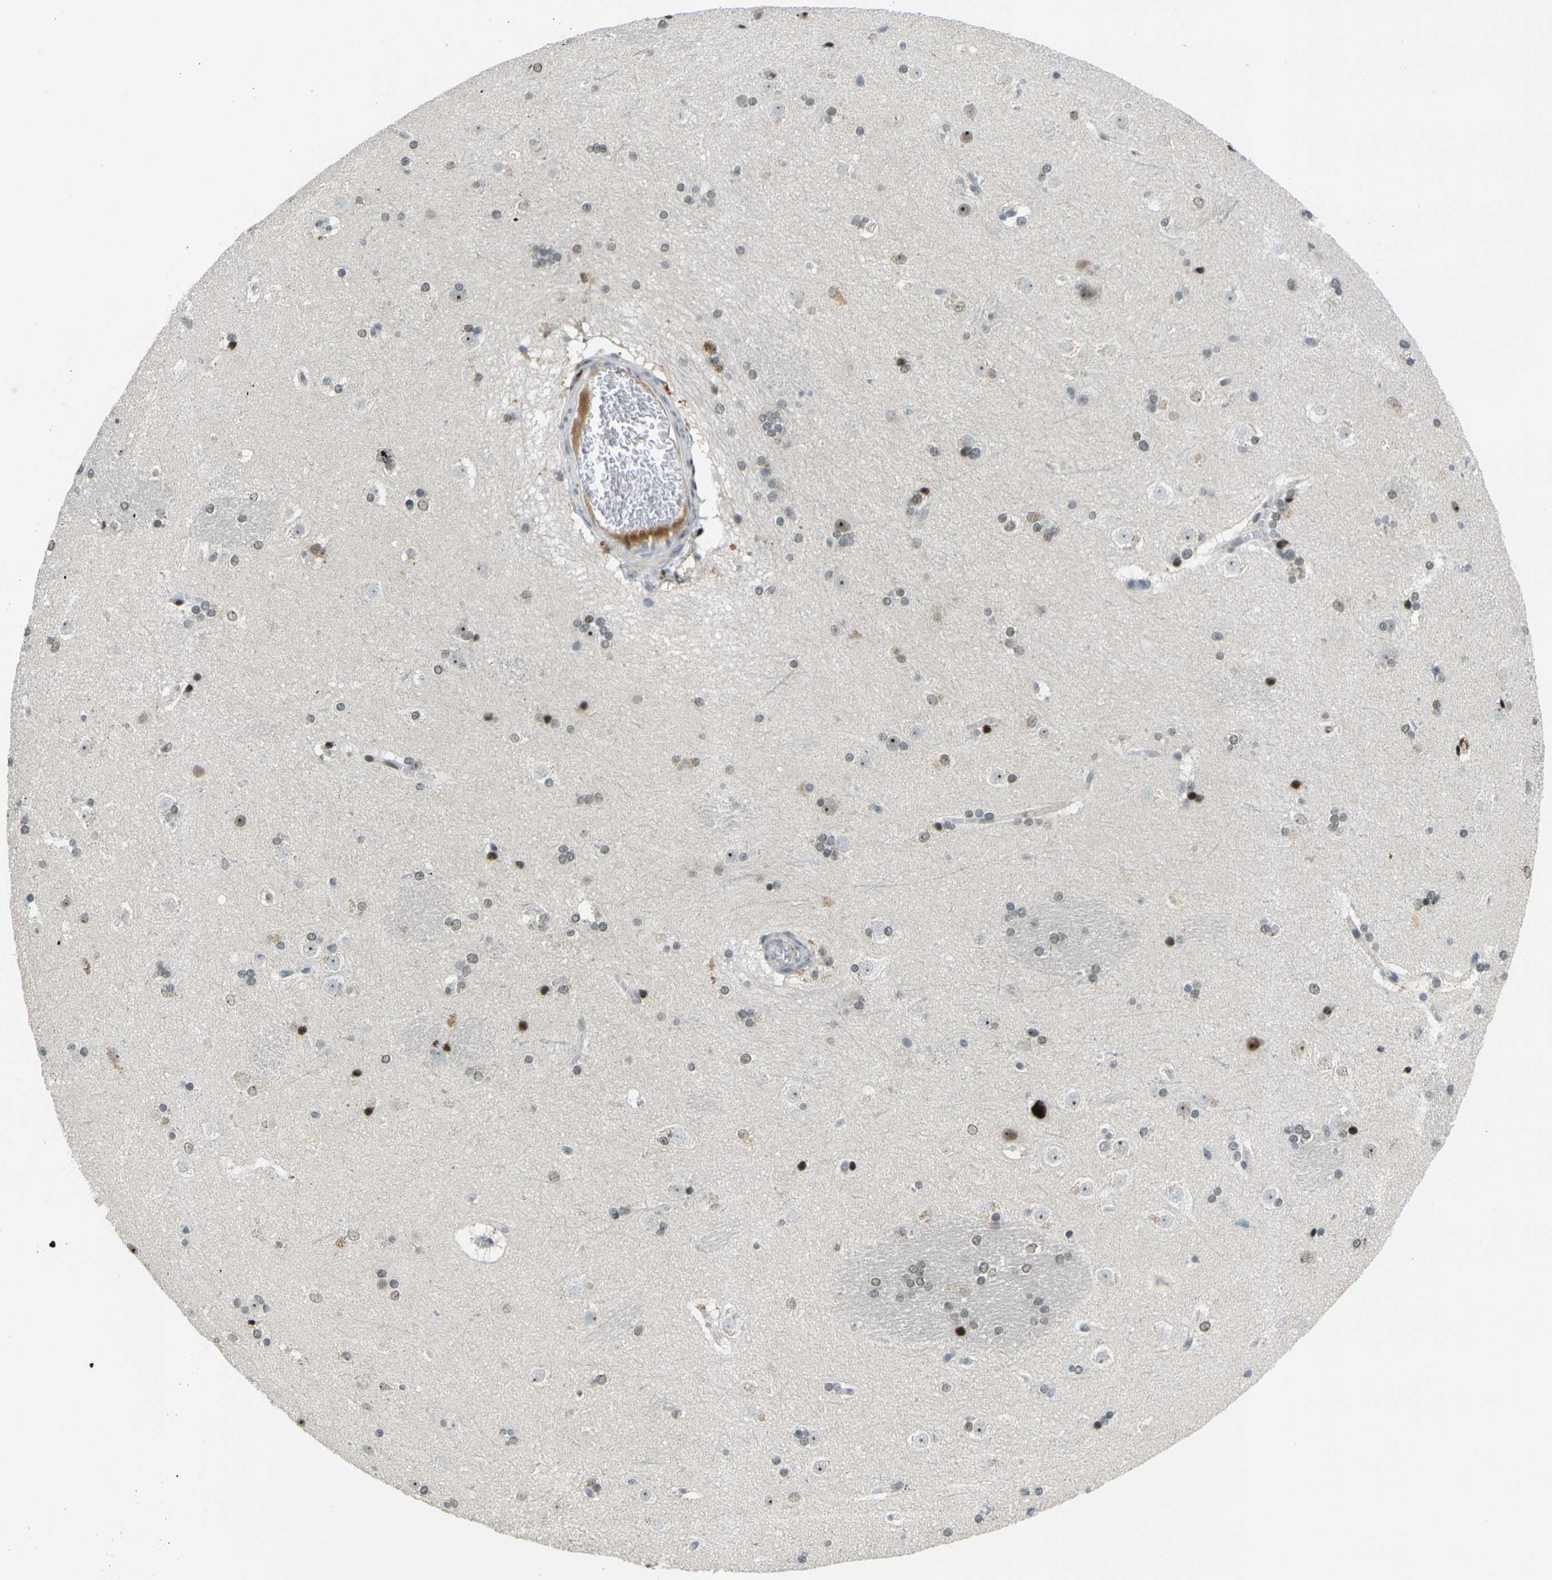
{"staining": {"intensity": "moderate", "quantity": "25%-75%", "location": "nuclear"}, "tissue": "caudate", "cell_type": "Glial cells", "image_type": "normal", "snomed": [{"axis": "morphology", "description": "Normal tissue, NOS"}, {"axis": "topography", "description": "Lateral ventricle wall"}], "caption": "Caudate stained with DAB (3,3'-diaminobenzidine) immunohistochemistry displays medium levels of moderate nuclear staining in approximately 25%-75% of glial cells.", "gene": "UBE2C", "patient": {"sex": "female", "age": 19}}